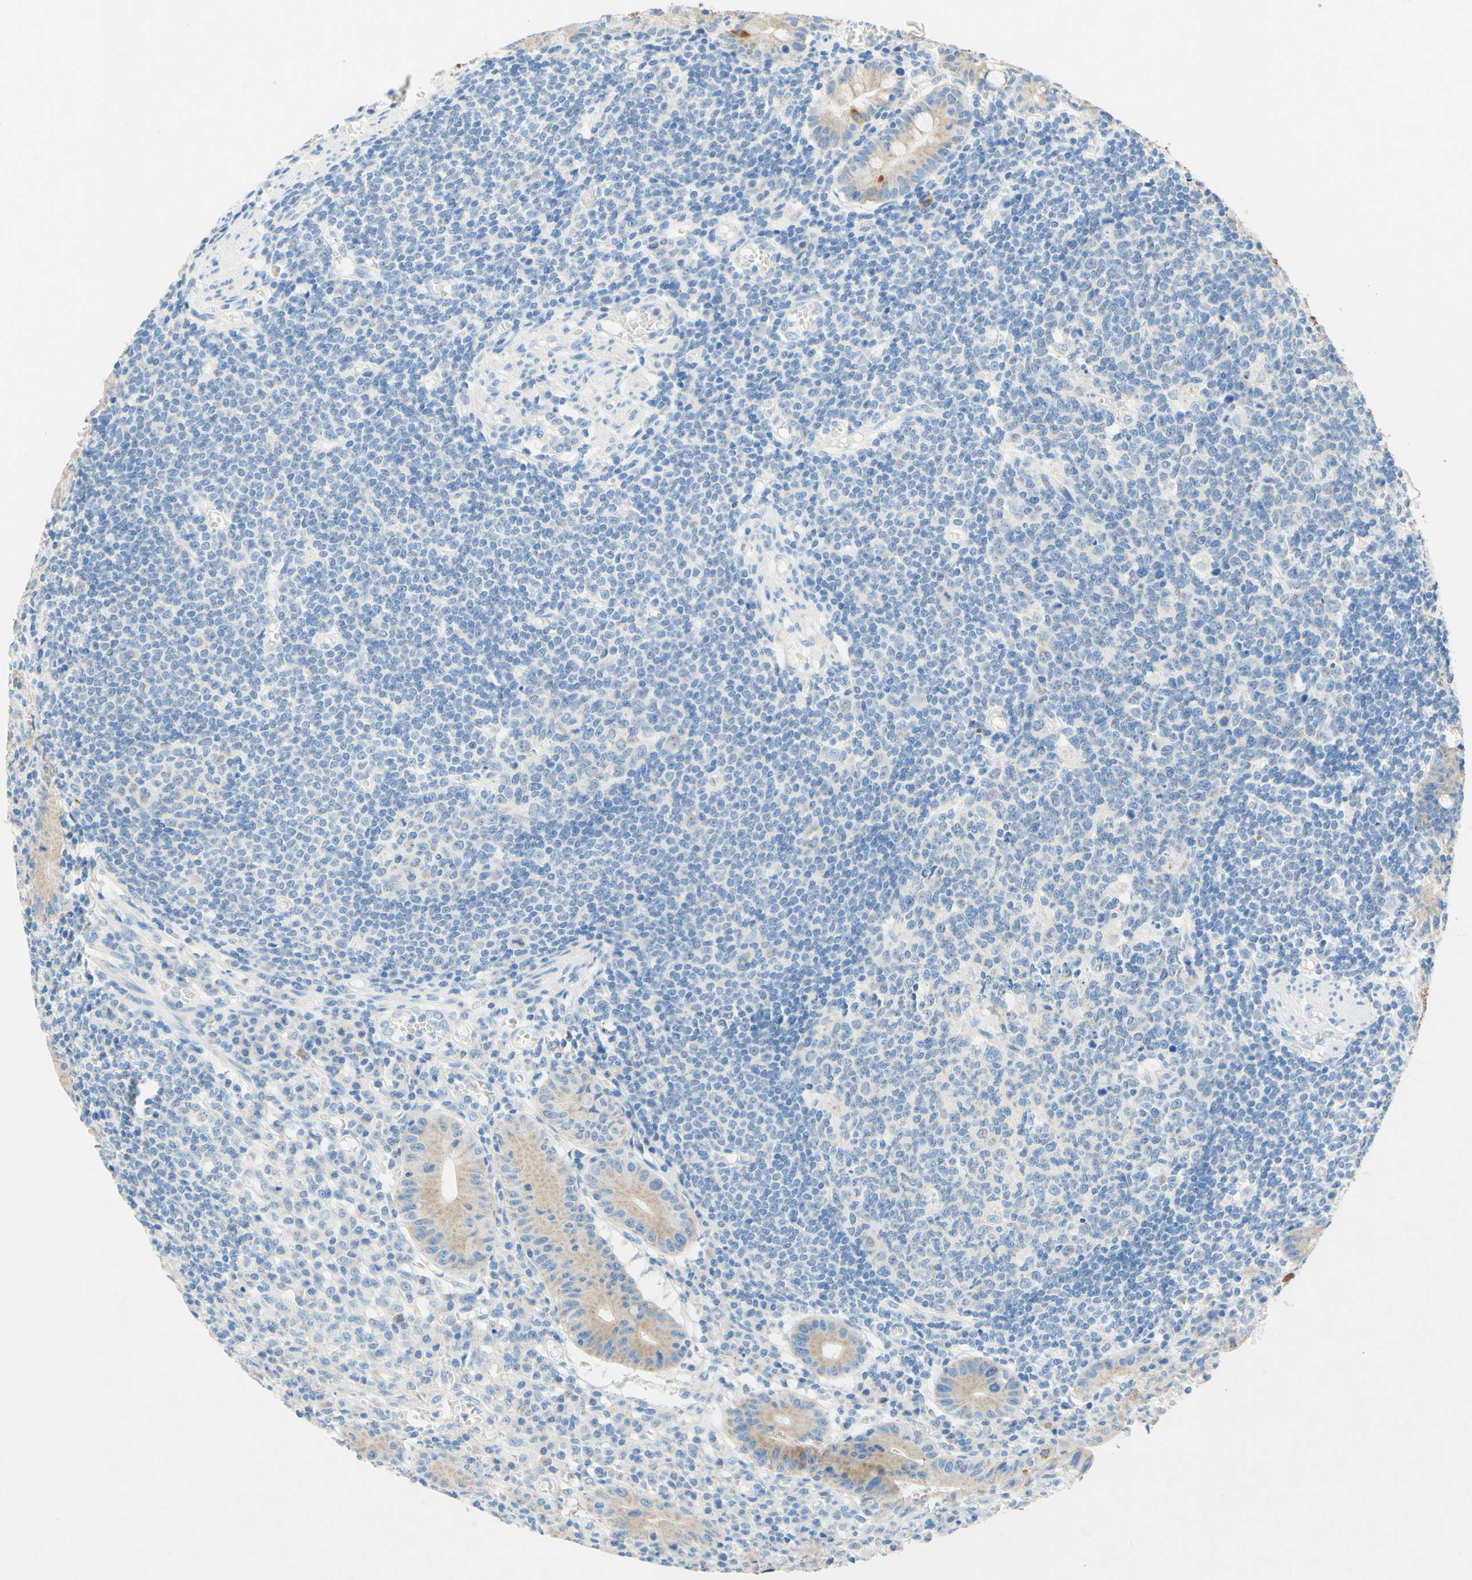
{"staining": {"intensity": "weak", "quantity": ">75%", "location": "cytoplasmic/membranous"}, "tissue": "small intestine", "cell_type": "Glandular cells", "image_type": "normal", "snomed": [{"axis": "morphology", "description": "Normal tissue, NOS"}, {"axis": "topography", "description": "Small intestine"}], "caption": "High-power microscopy captured an immunohistochemistry photomicrograph of normal small intestine, revealing weak cytoplasmic/membranous staining in about >75% of glandular cells. (DAB (3,3'-diaminobenzidine) IHC, brown staining for protein, blue staining for nuclei).", "gene": "SLC46A1", "patient": {"sex": "male", "age": 41}}